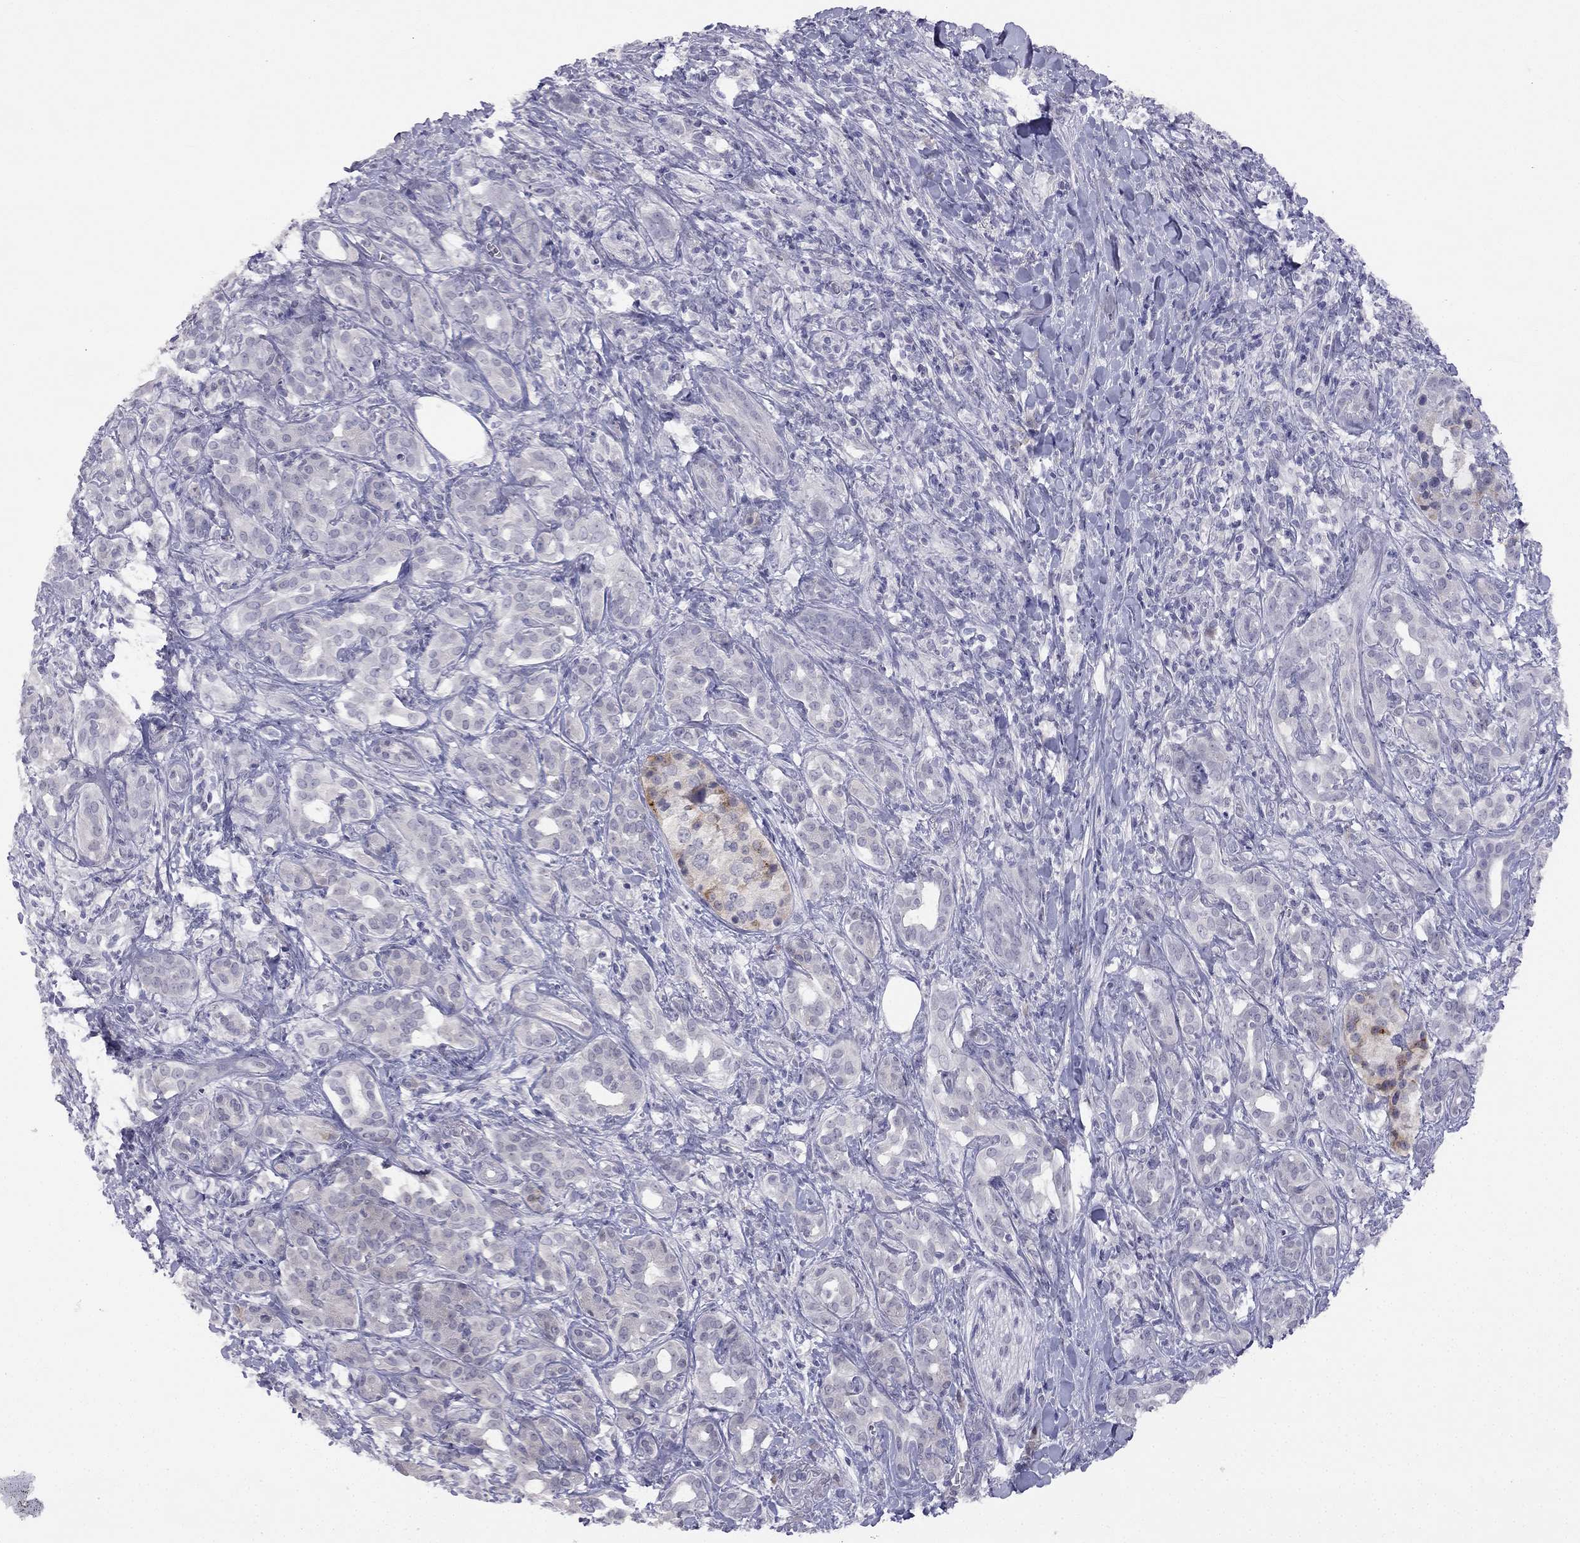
{"staining": {"intensity": "negative", "quantity": "none", "location": "none"}, "tissue": "pancreatic cancer", "cell_type": "Tumor cells", "image_type": "cancer", "snomed": [{"axis": "morphology", "description": "Adenocarcinoma, NOS"}, {"axis": "topography", "description": "Pancreas"}], "caption": "The micrograph exhibits no significant expression in tumor cells of pancreatic cancer (adenocarcinoma).", "gene": "C16orf89", "patient": {"sex": "male", "age": 61}}